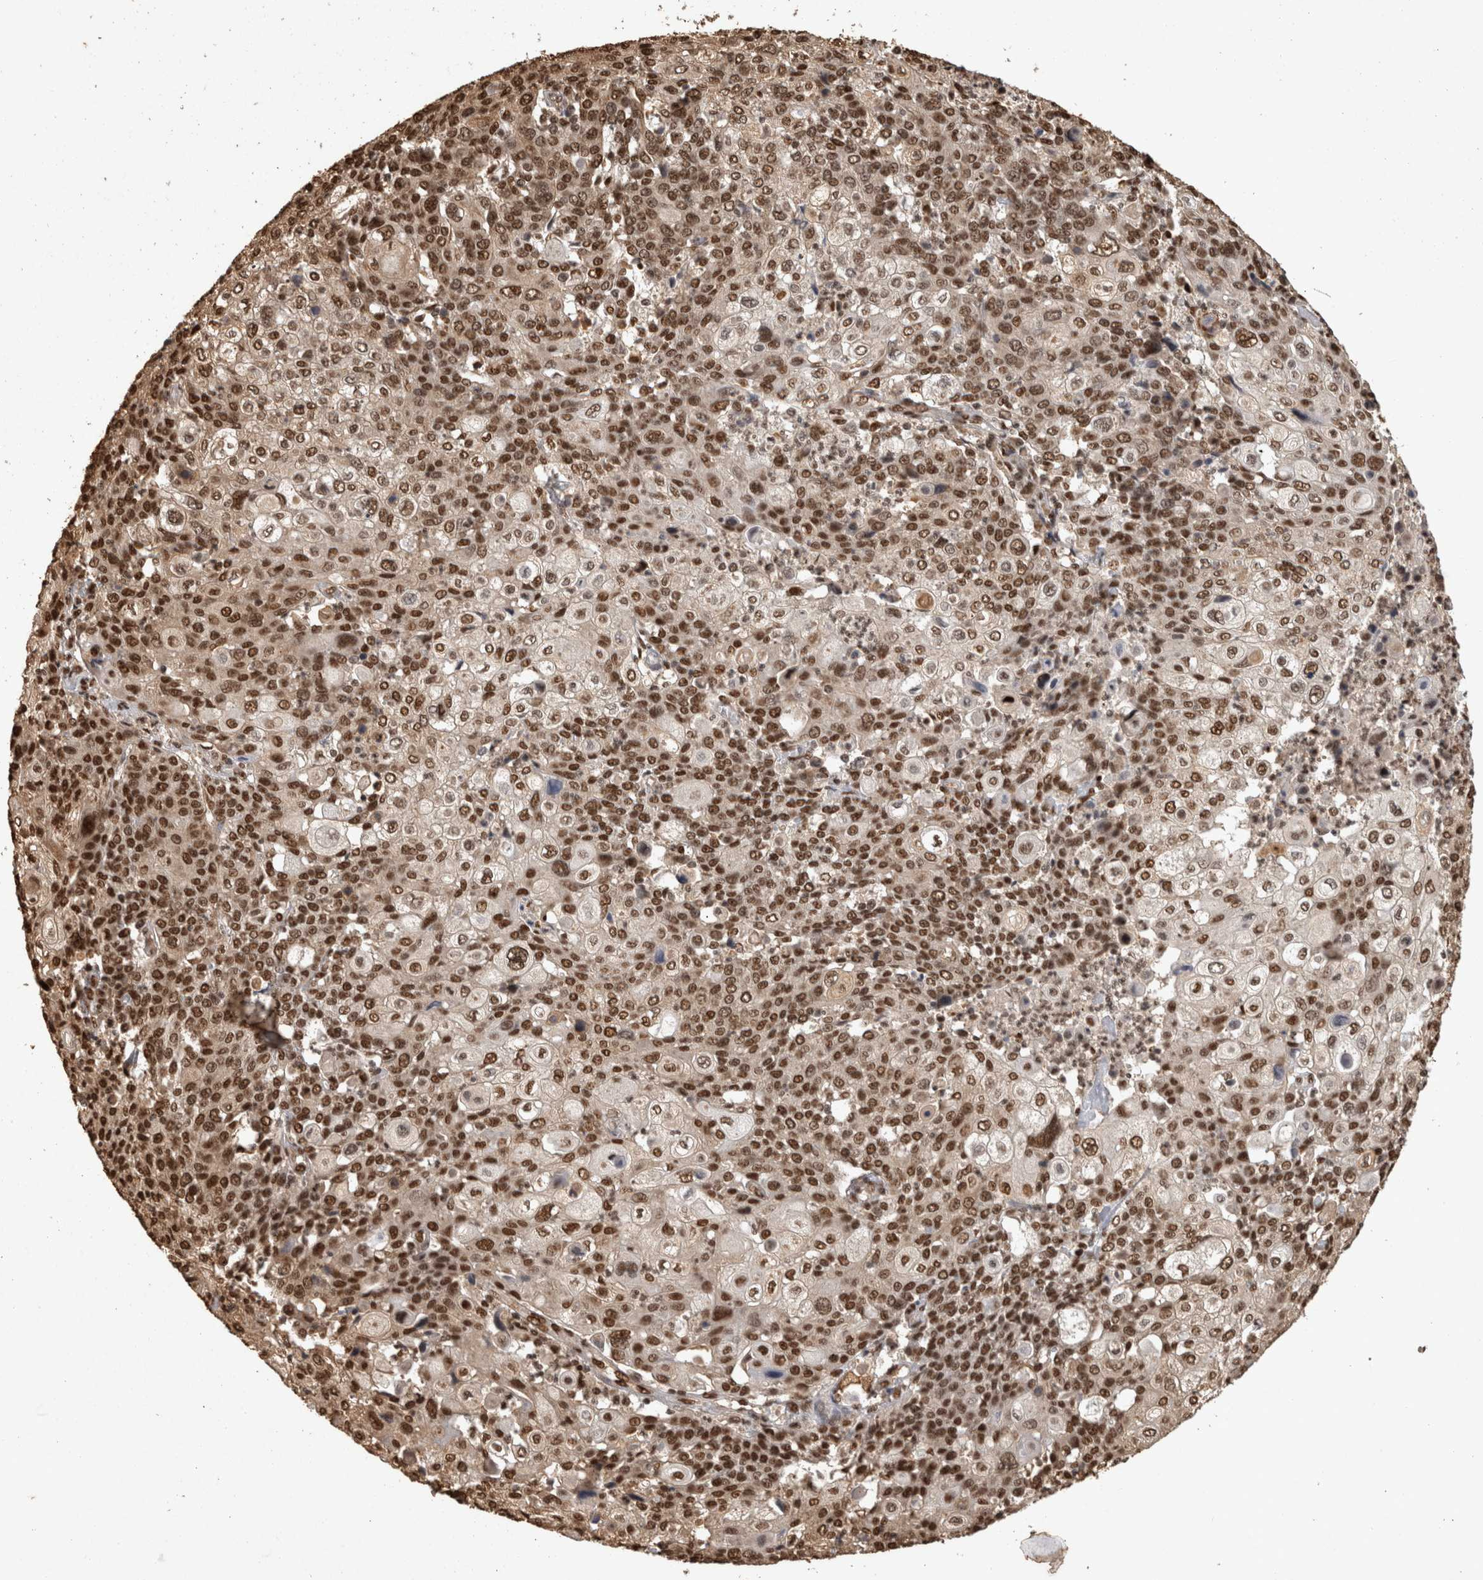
{"staining": {"intensity": "strong", "quantity": ">75%", "location": "nuclear"}, "tissue": "cervical cancer", "cell_type": "Tumor cells", "image_type": "cancer", "snomed": [{"axis": "morphology", "description": "Squamous cell carcinoma, NOS"}, {"axis": "topography", "description": "Cervix"}], "caption": "Cervical cancer stained for a protein (brown) reveals strong nuclear positive staining in approximately >75% of tumor cells.", "gene": "RAD50", "patient": {"sex": "female", "age": 40}}